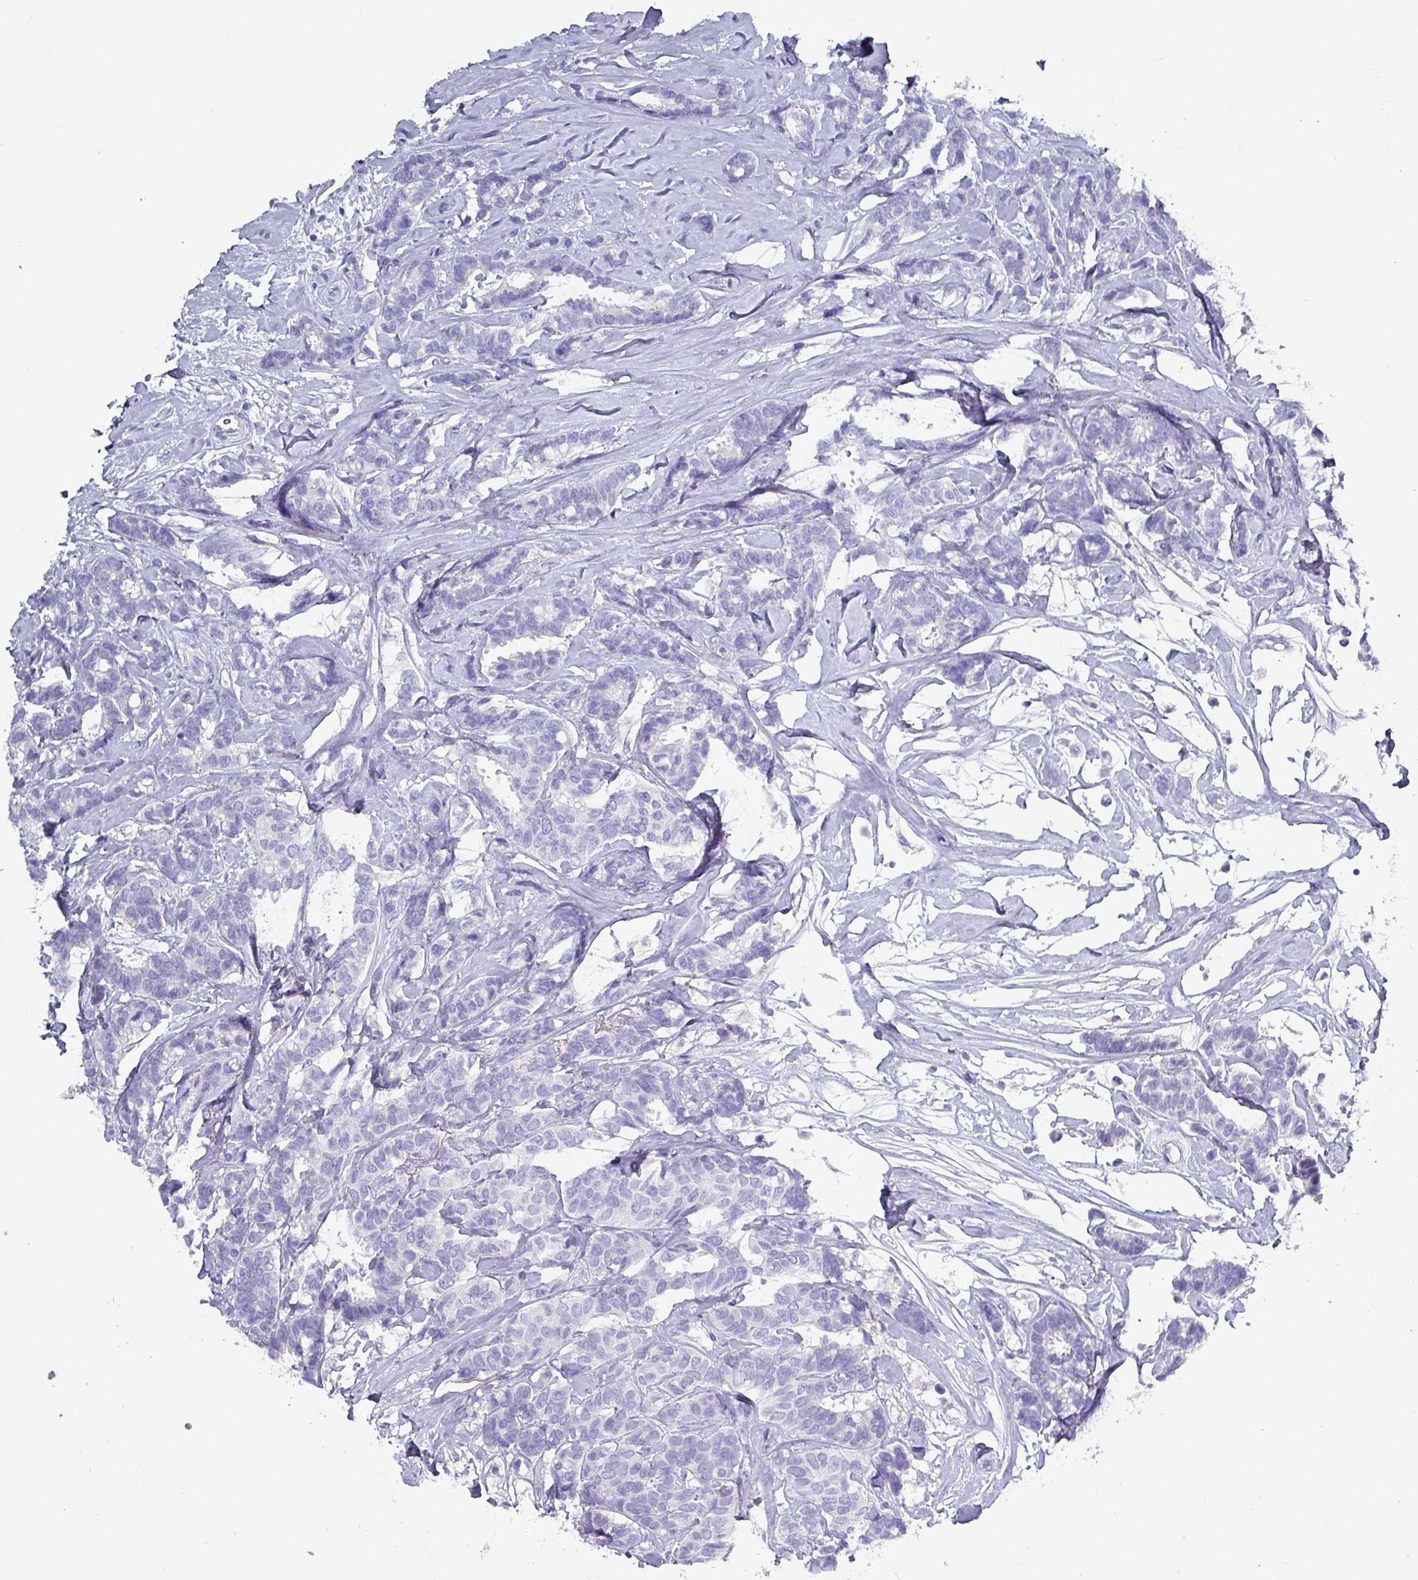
{"staining": {"intensity": "negative", "quantity": "none", "location": "none"}, "tissue": "breast cancer", "cell_type": "Tumor cells", "image_type": "cancer", "snomed": [{"axis": "morphology", "description": "Duct carcinoma"}, {"axis": "topography", "description": "Breast"}], "caption": "High power microscopy photomicrograph of an IHC image of breast infiltrating ductal carcinoma, revealing no significant expression in tumor cells. (Immunohistochemistry (ihc), brightfield microscopy, high magnification).", "gene": "INS-IGF2", "patient": {"sex": "female", "age": 87}}